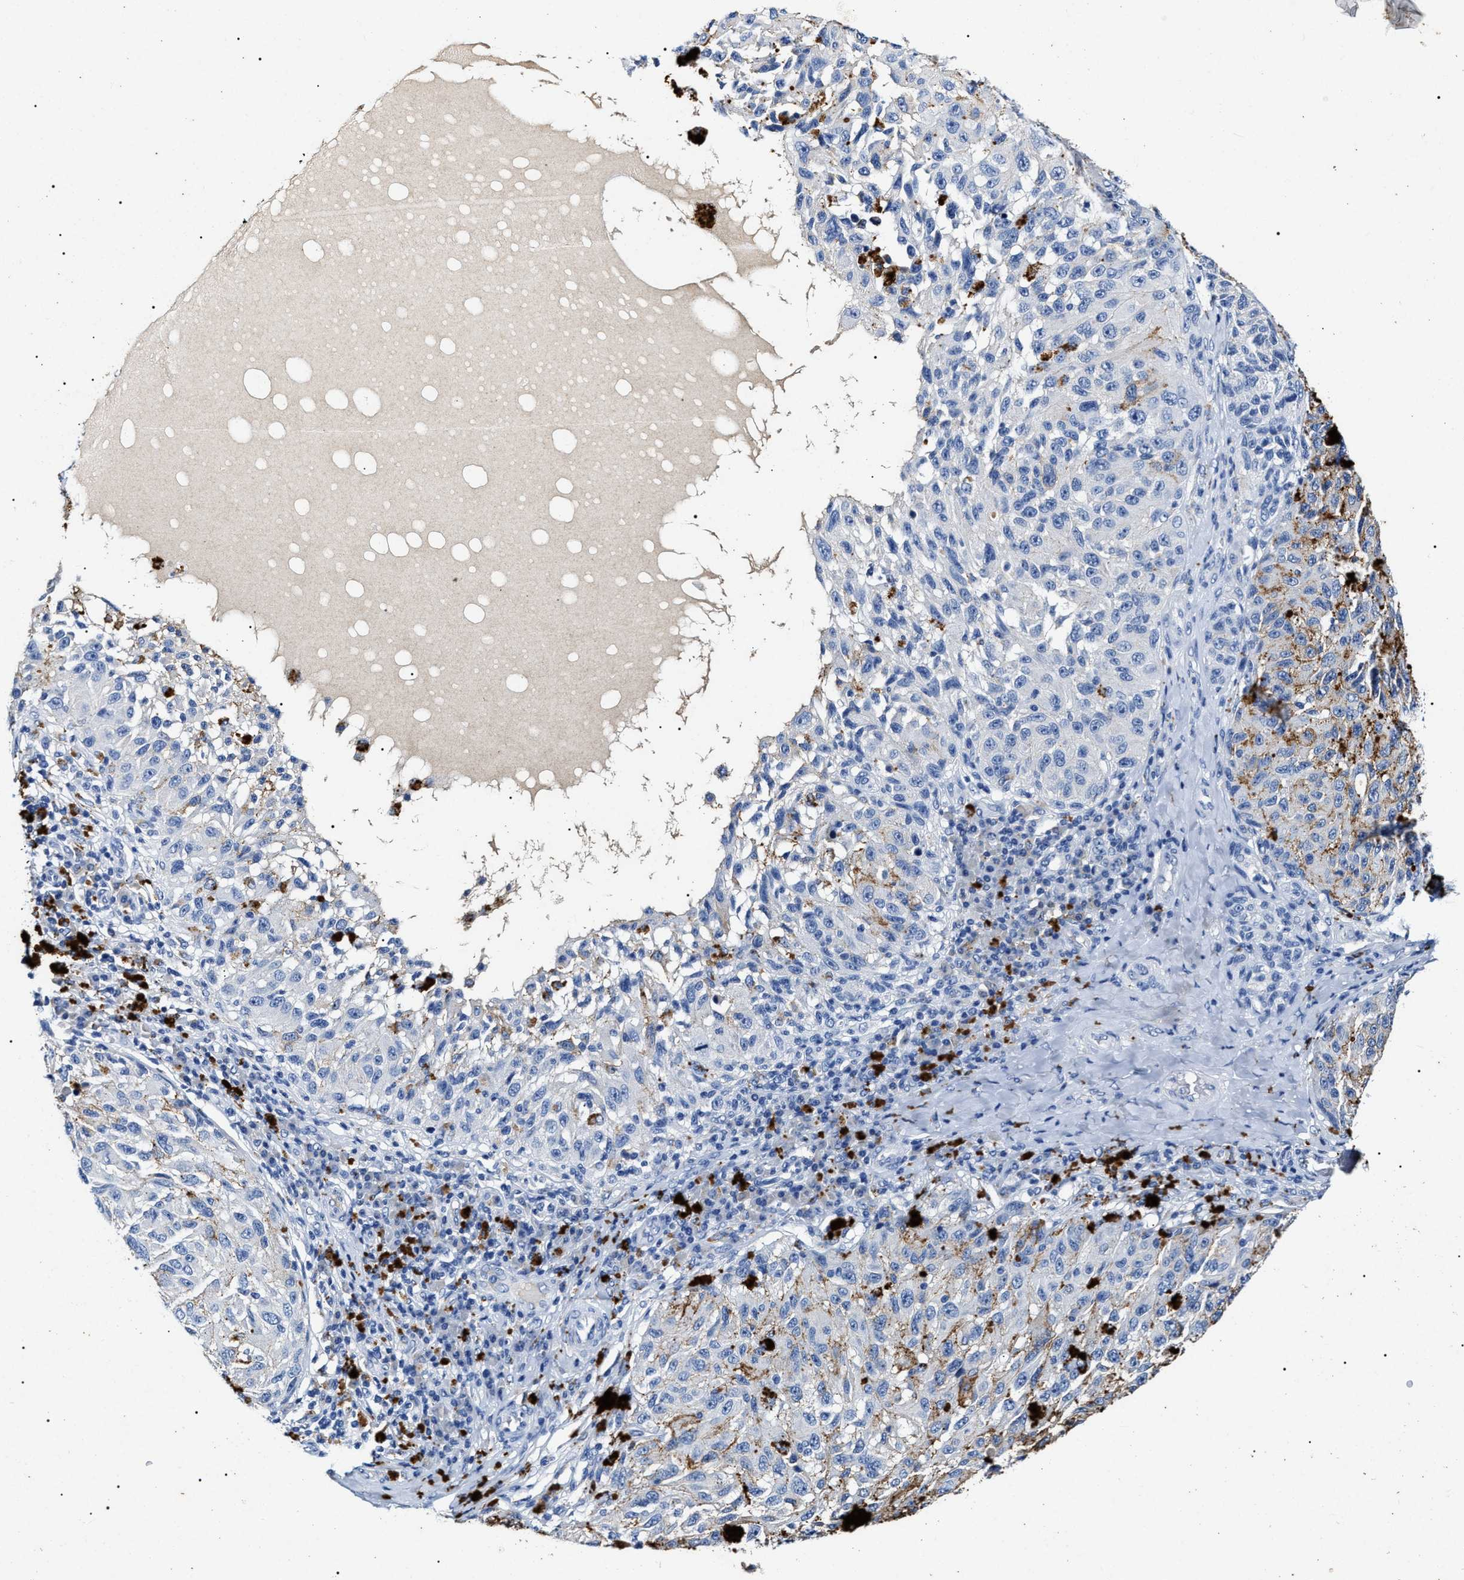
{"staining": {"intensity": "negative", "quantity": "none", "location": "none"}, "tissue": "melanoma", "cell_type": "Tumor cells", "image_type": "cancer", "snomed": [{"axis": "morphology", "description": "Malignant melanoma, NOS"}, {"axis": "topography", "description": "Skin"}], "caption": "Tumor cells show no significant staining in melanoma.", "gene": "LRRC8E", "patient": {"sex": "female", "age": 73}}